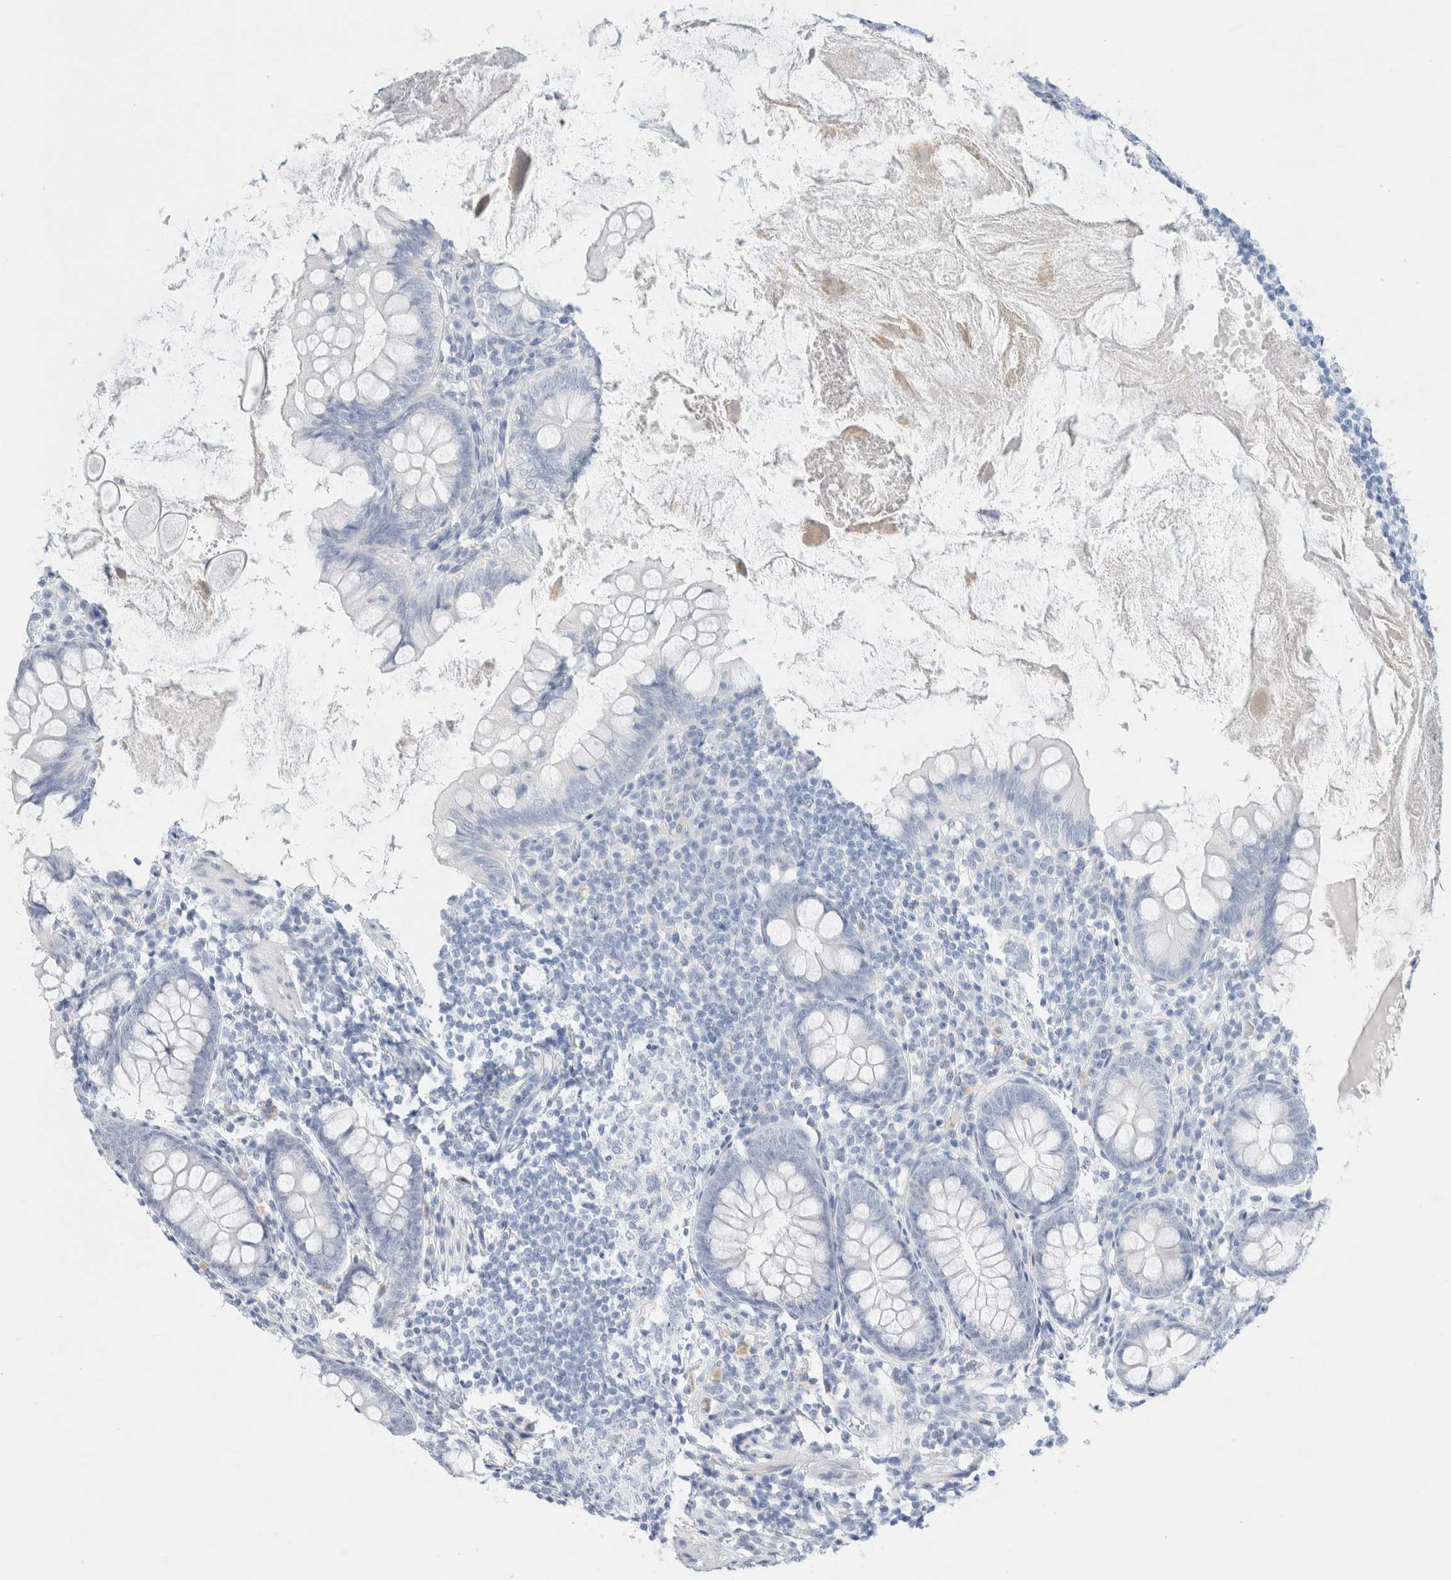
{"staining": {"intensity": "negative", "quantity": "none", "location": "none"}, "tissue": "appendix", "cell_type": "Glandular cells", "image_type": "normal", "snomed": [{"axis": "morphology", "description": "Normal tissue, NOS"}, {"axis": "topography", "description": "Appendix"}], "caption": "This is an immunohistochemistry histopathology image of normal appendix. There is no expression in glandular cells.", "gene": "CPQ", "patient": {"sex": "female", "age": 77}}